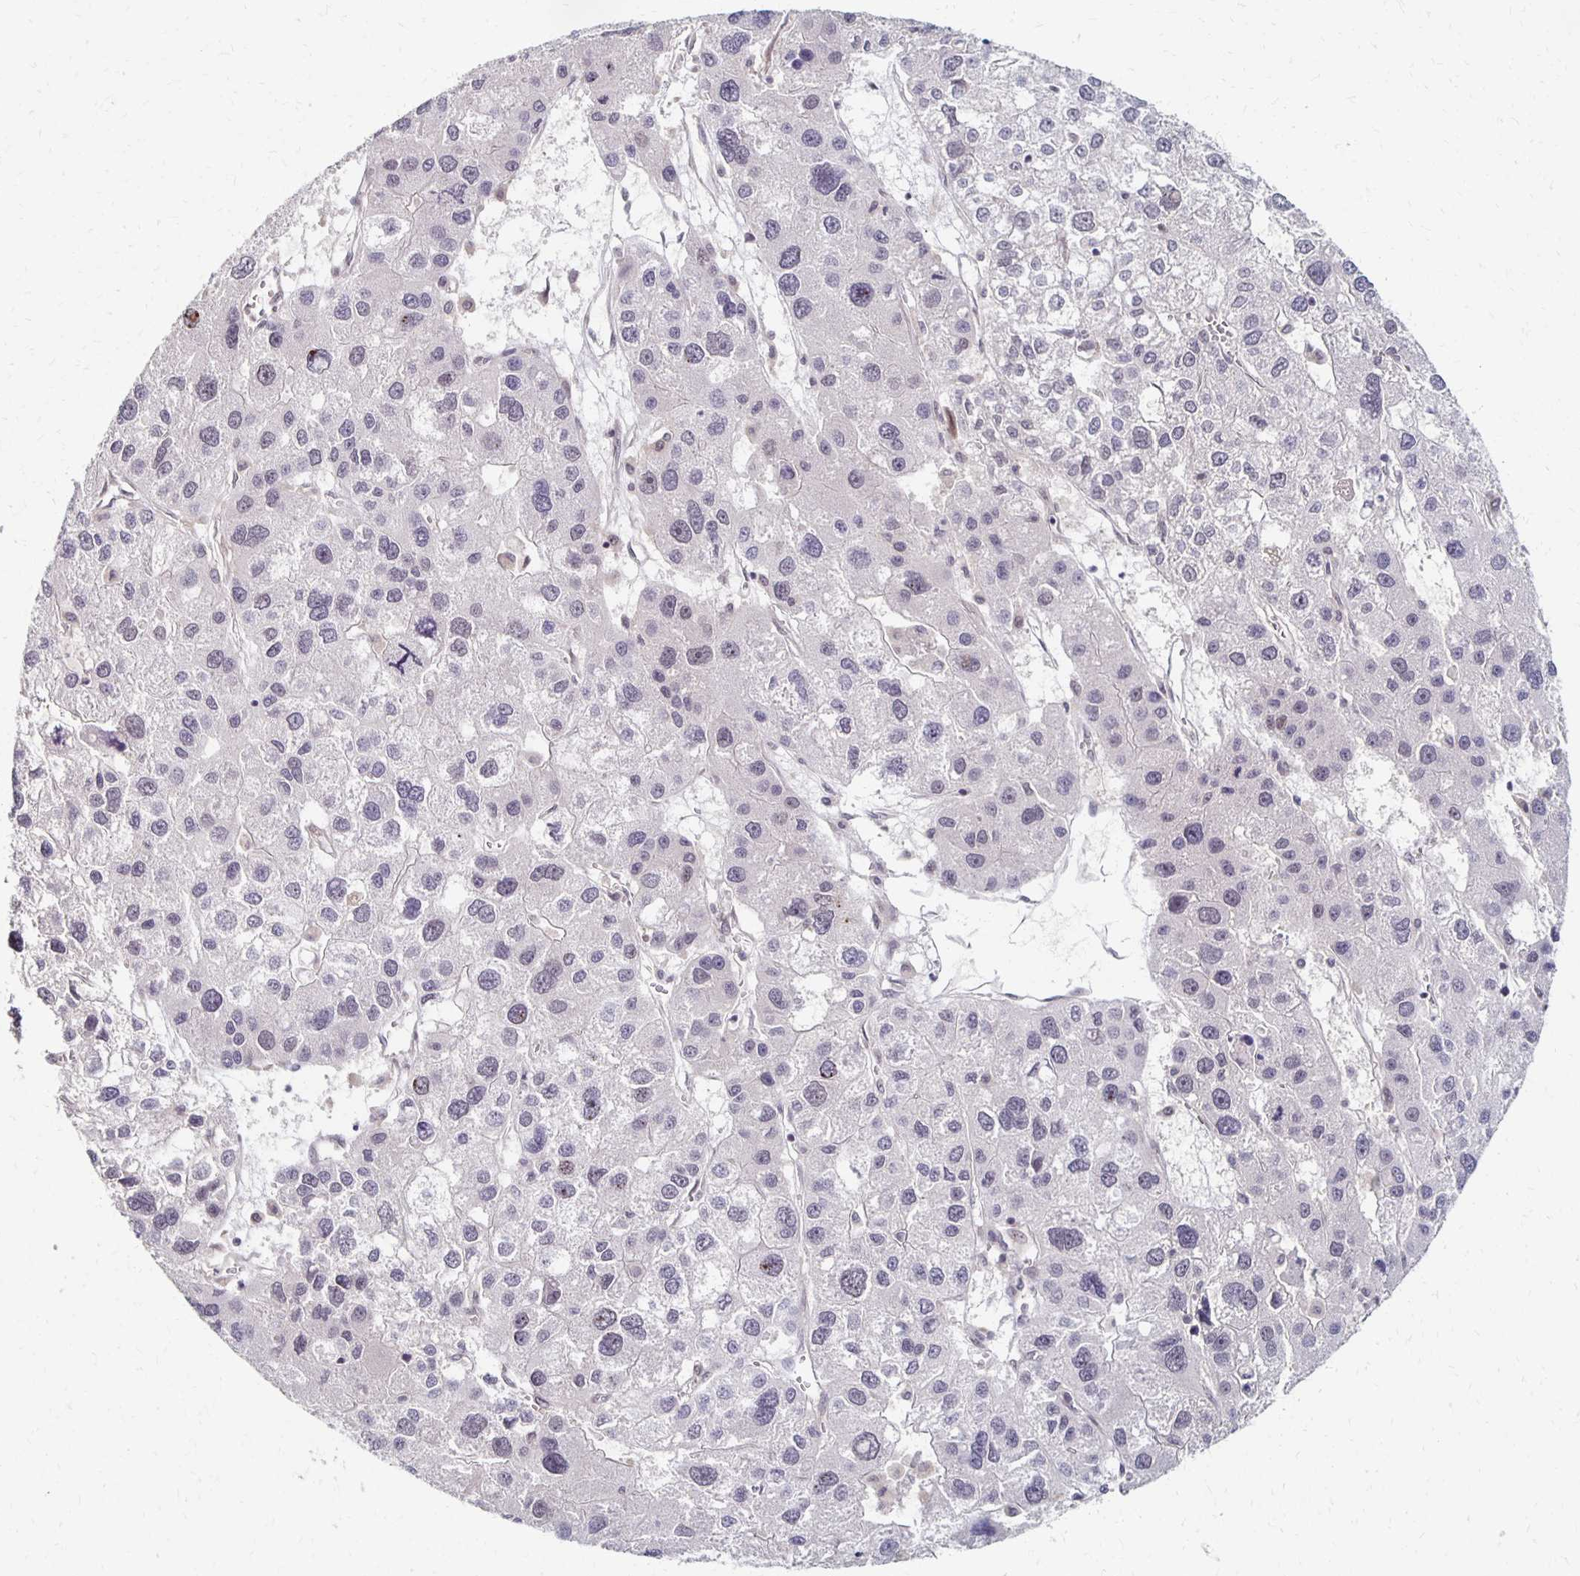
{"staining": {"intensity": "negative", "quantity": "none", "location": "none"}, "tissue": "liver cancer", "cell_type": "Tumor cells", "image_type": "cancer", "snomed": [{"axis": "morphology", "description": "Carcinoma, Hepatocellular, NOS"}, {"axis": "topography", "description": "Liver"}], "caption": "The image reveals no staining of tumor cells in liver cancer (hepatocellular carcinoma).", "gene": "PRKCB", "patient": {"sex": "male", "age": 73}}